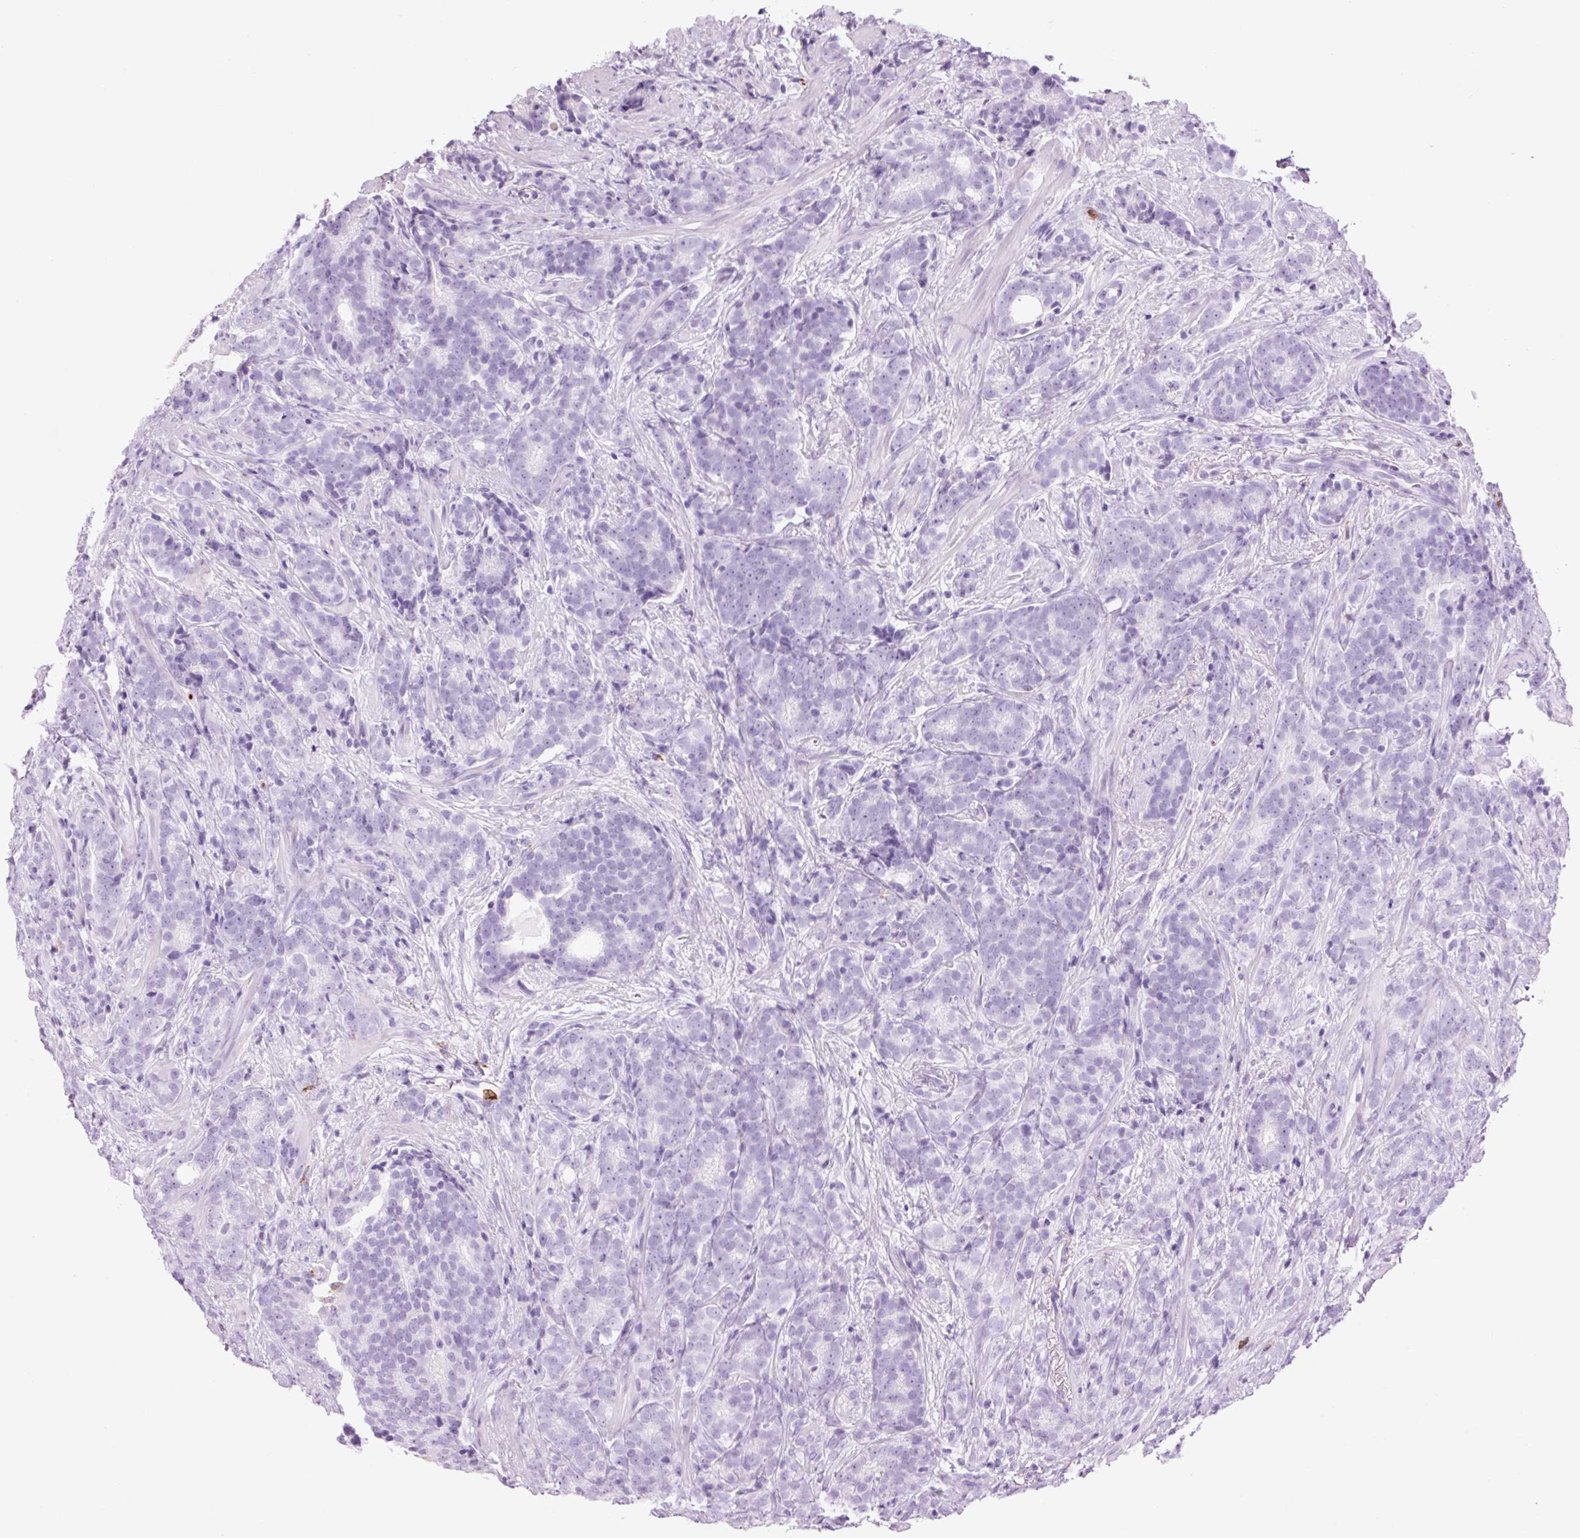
{"staining": {"intensity": "negative", "quantity": "none", "location": "none"}, "tissue": "prostate cancer", "cell_type": "Tumor cells", "image_type": "cancer", "snomed": [{"axis": "morphology", "description": "Adenocarcinoma, High grade"}, {"axis": "topography", "description": "Prostate"}], "caption": "Immunohistochemical staining of human prostate cancer exhibits no significant positivity in tumor cells.", "gene": "LYZ", "patient": {"sex": "male", "age": 64}}